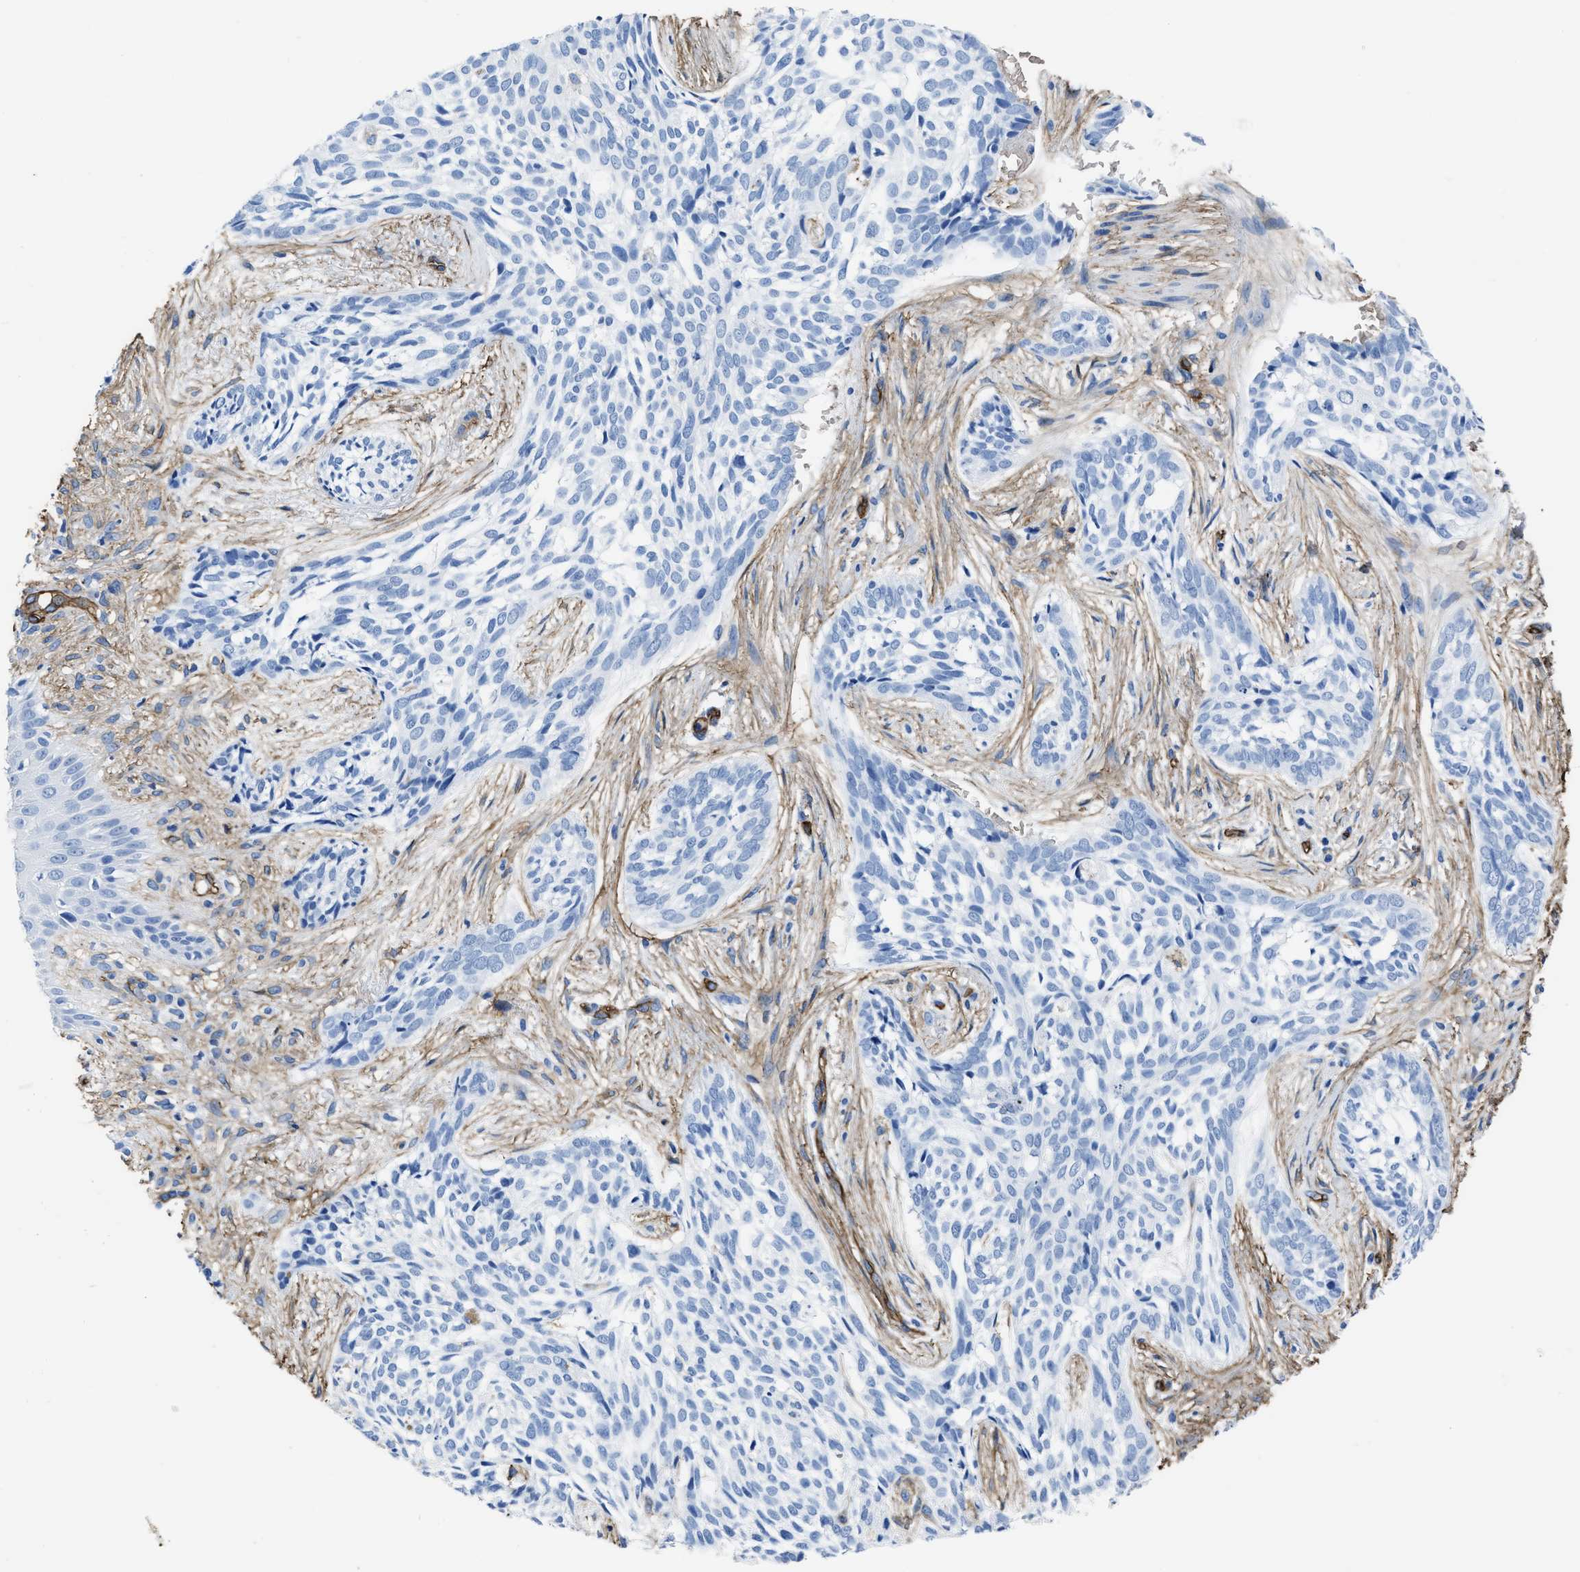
{"staining": {"intensity": "negative", "quantity": "none", "location": "none"}, "tissue": "skin cancer", "cell_type": "Tumor cells", "image_type": "cancer", "snomed": [{"axis": "morphology", "description": "Basal cell carcinoma"}, {"axis": "topography", "description": "Skin"}], "caption": "Tumor cells show no significant protein positivity in skin cancer.", "gene": "AQP1", "patient": {"sex": "female", "age": 88}}